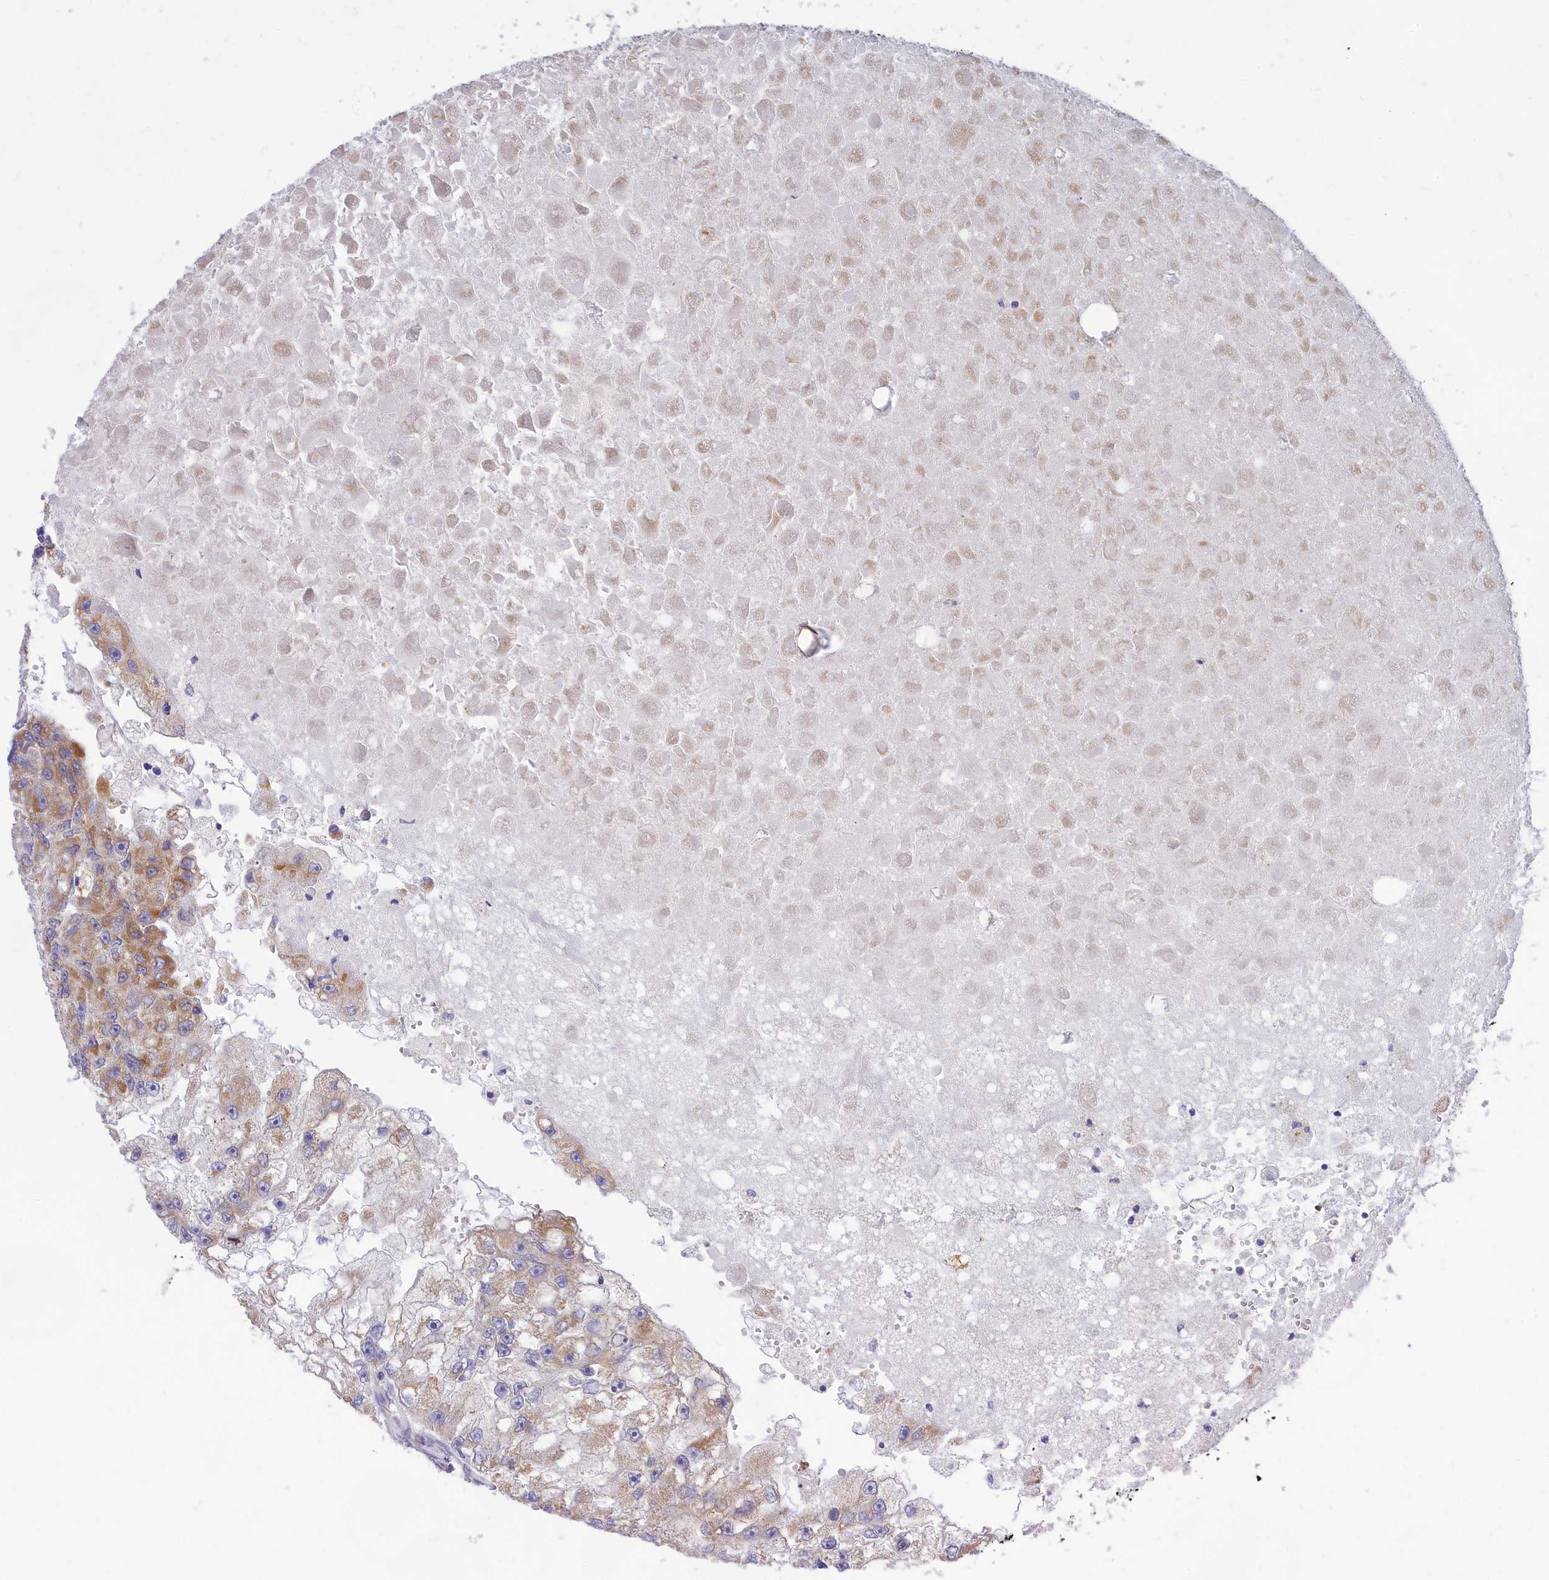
{"staining": {"intensity": "moderate", "quantity": "<25%", "location": "cytoplasmic/membranous"}, "tissue": "renal cancer", "cell_type": "Tumor cells", "image_type": "cancer", "snomed": [{"axis": "morphology", "description": "Adenocarcinoma, NOS"}, {"axis": "topography", "description": "Kidney"}], "caption": "Brown immunohistochemical staining in human adenocarcinoma (renal) displays moderate cytoplasmic/membranous positivity in approximately <25% of tumor cells.", "gene": "TMEM30B", "patient": {"sex": "male", "age": 63}}